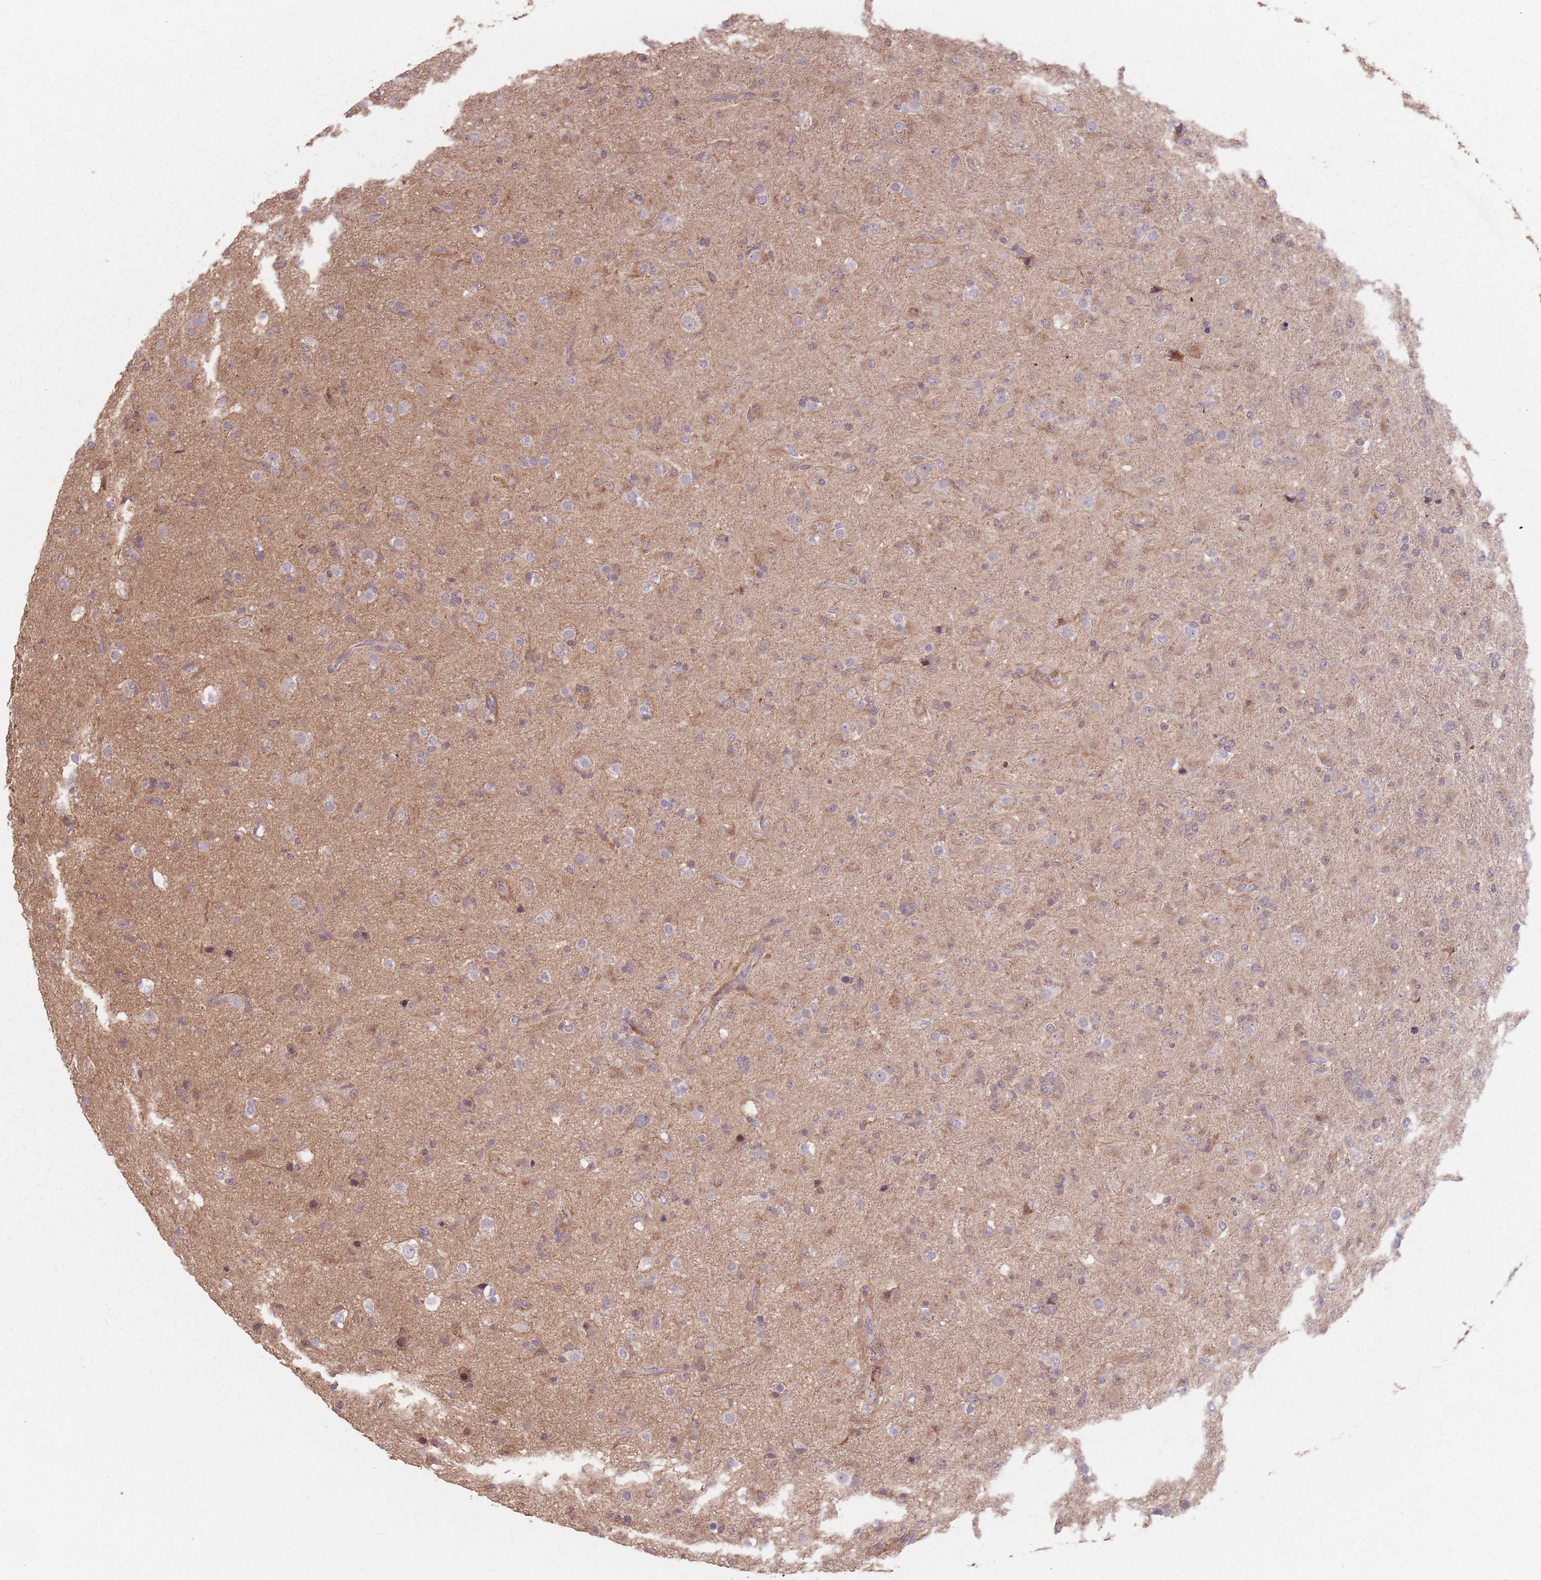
{"staining": {"intensity": "weak", "quantity": "25%-75%", "location": "cytoplasmic/membranous"}, "tissue": "glioma", "cell_type": "Tumor cells", "image_type": "cancer", "snomed": [{"axis": "morphology", "description": "Glioma, malignant, Low grade"}, {"axis": "topography", "description": "Brain"}], "caption": "Immunohistochemical staining of human malignant low-grade glioma displays weak cytoplasmic/membranous protein staining in about 25%-75% of tumor cells.", "gene": "VPS52", "patient": {"sex": "male", "age": 65}}